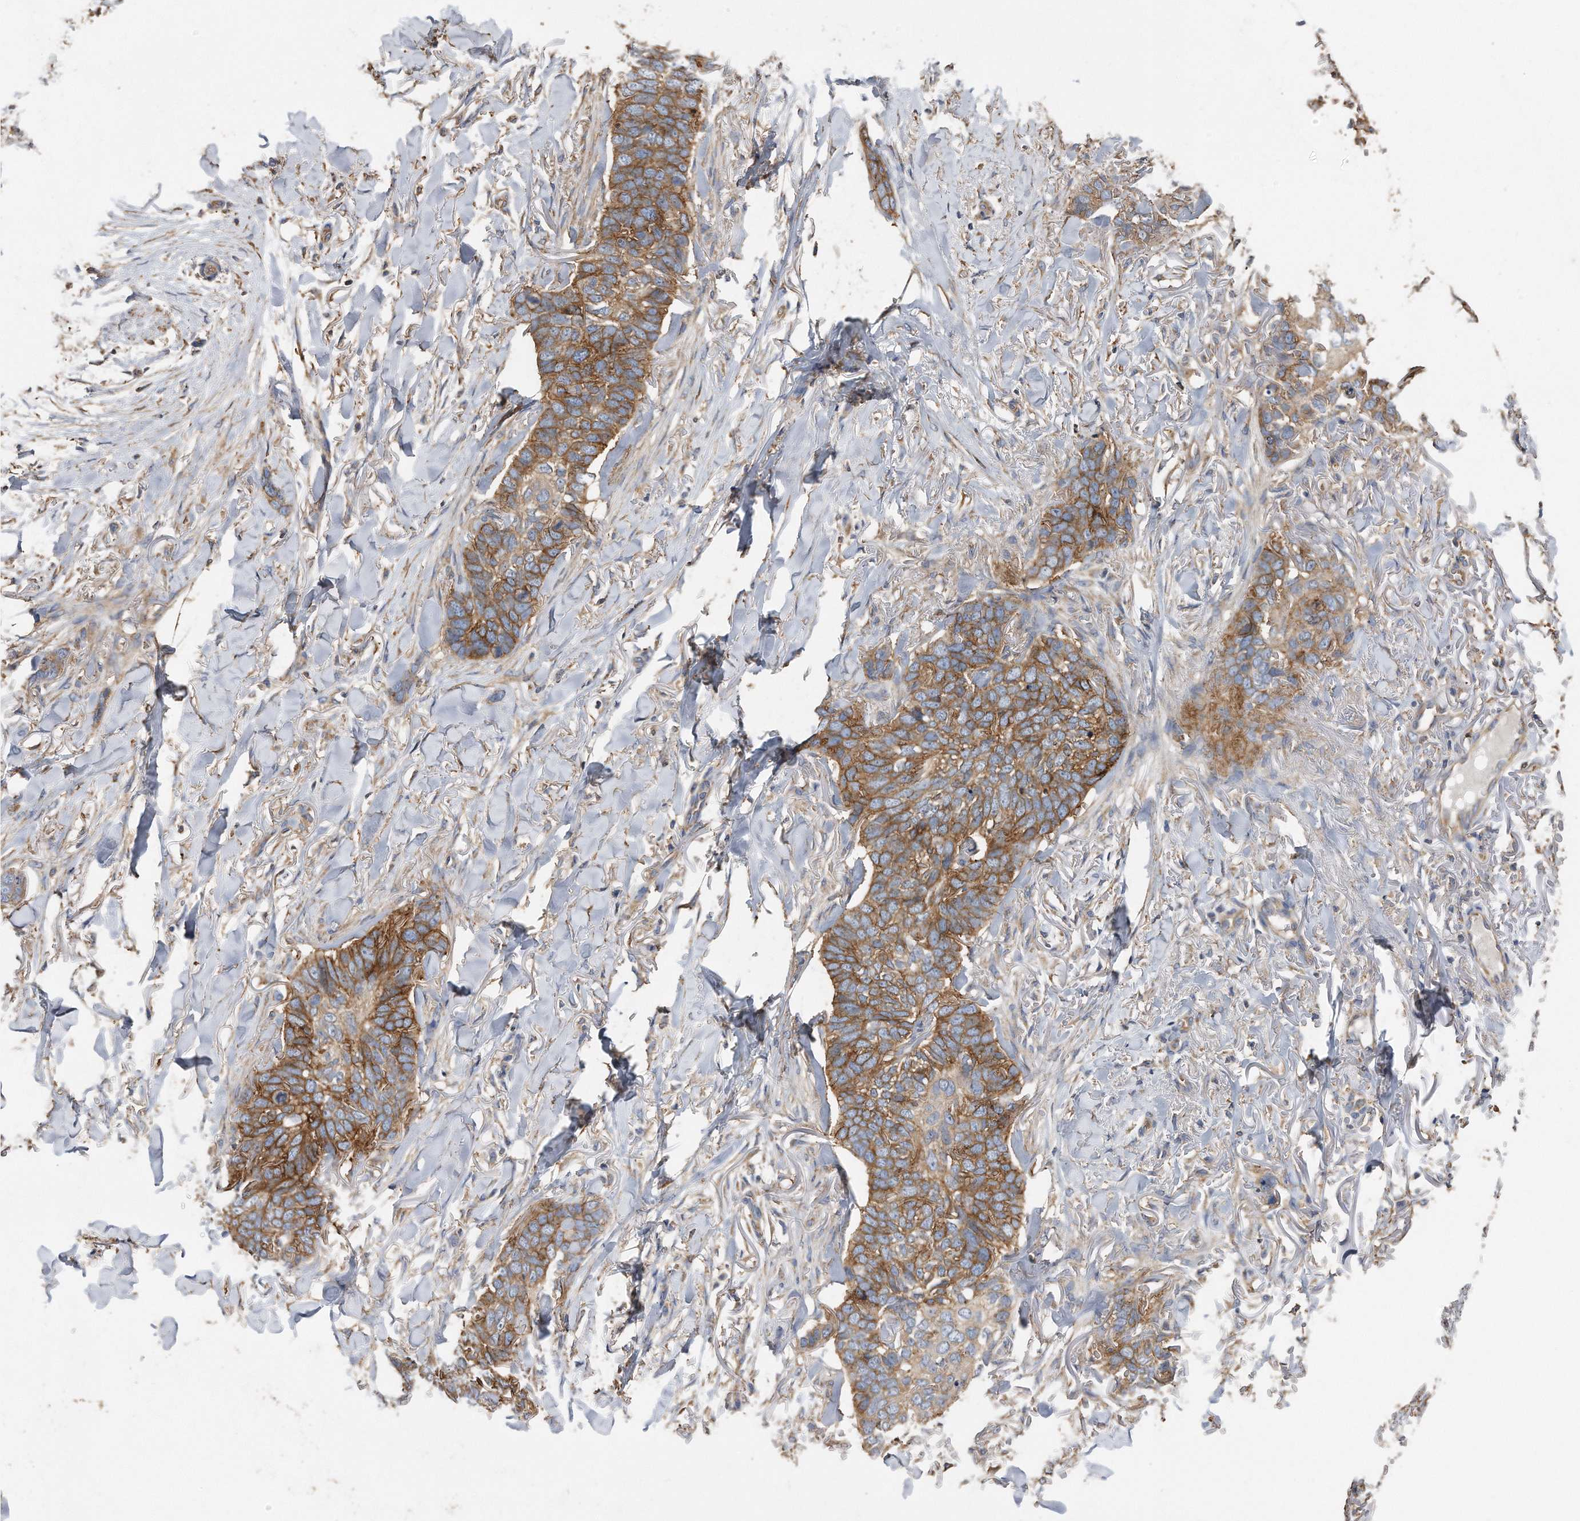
{"staining": {"intensity": "moderate", "quantity": ">75%", "location": "cytoplasmic/membranous"}, "tissue": "skin cancer", "cell_type": "Tumor cells", "image_type": "cancer", "snomed": [{"axis": "morphology", "description": "Normal tissue, NOS"}, {"axis": "morphology", "description": "Basal cell carcinoma"}, {"axis": "topography", "description": "Skin"}], "caption": "There is medium levels of moderate cytoplasmic/membranous staining in tumor cells of skin basal cell carcinoma, as demonstrated by immunohistochemical staining (brown color).", "gene": "CDCP1", "patient": {"sex": "male", "age": 77}}